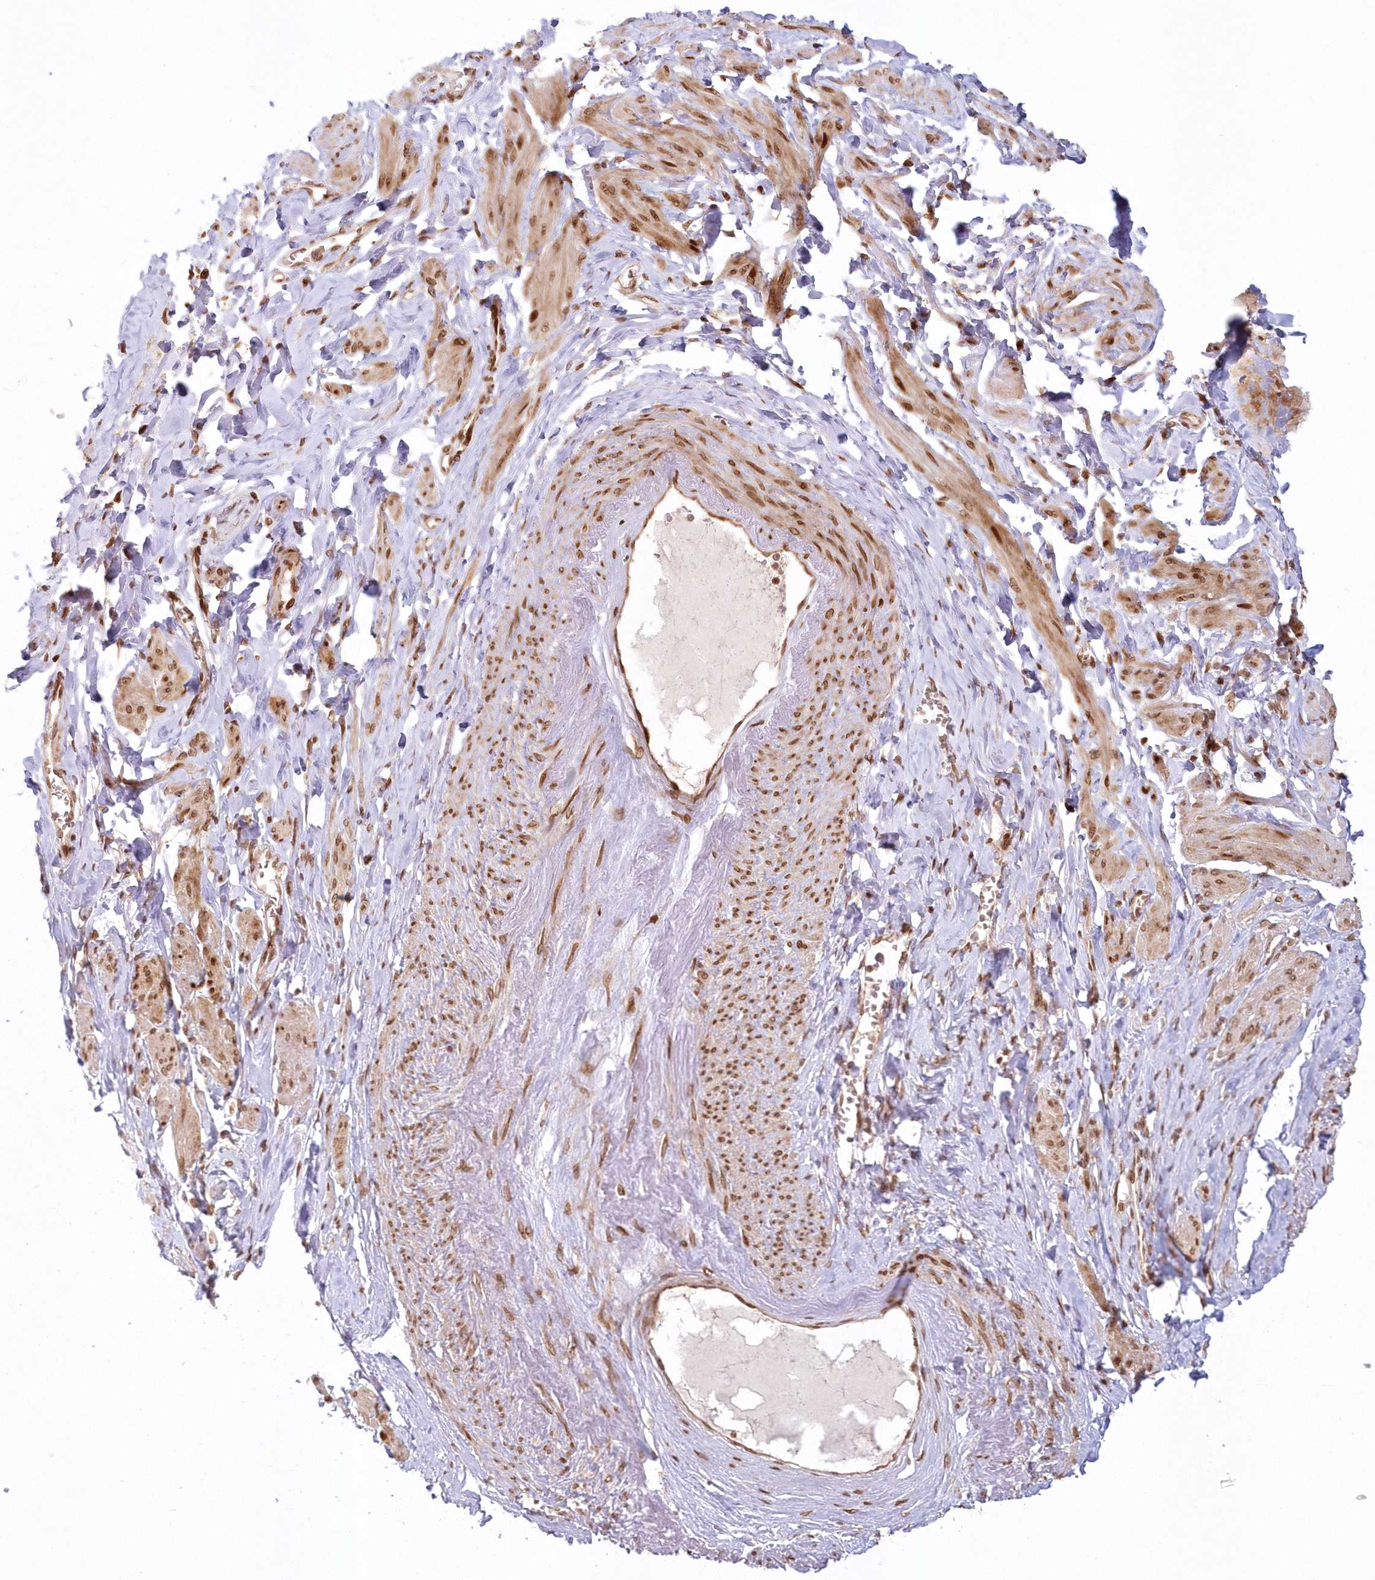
{"staining": {"intensity": "moderate", "quantity": ">75%", "location": "nuclear"}, "tissue": "adipose tissue", "cell_type": "Adipocytes", "image_type": "normal", "snomed": [{"axis": "morphology", "description": "Normal tissue, NOS"}, {"axis": "topography", "description": "Vascular tissue"}, {"axis": "topography", "description": "Fallopian tube"}, {"axis": "topography", "description": "Ovary"}], "caption": "Adipocytes show medium levels of moderate nuclear staining in approximately >75% of cells in normal adipose tissue.", "gene": "TOGARAM2", "patient": {"sex": "female", "age": 67}}